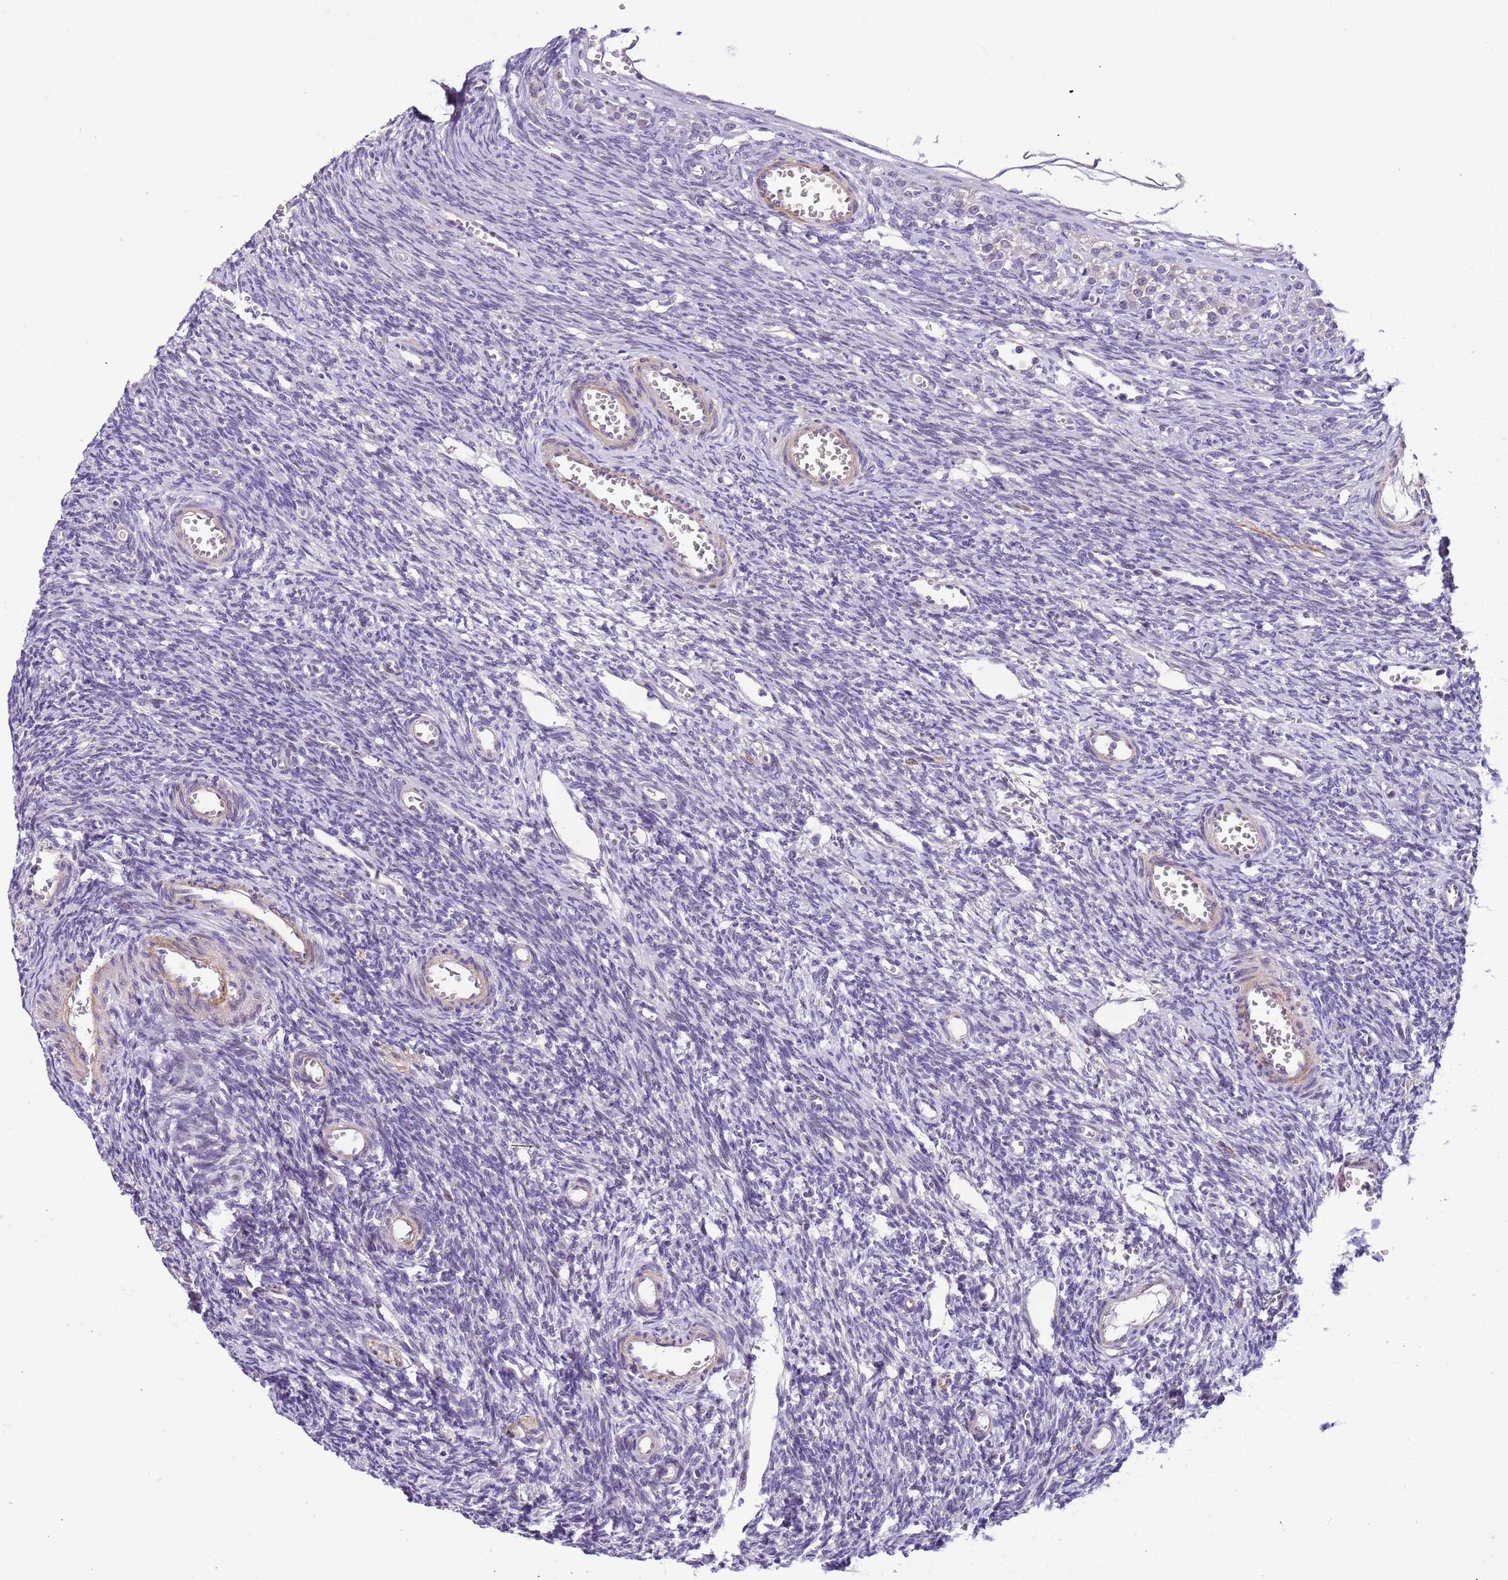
{"staining": {"intensity": "negative", "quantity": "none", "location": "none"}, "tissue": "ovary", "cell_type": "Ovarian stroma cells", "image_type": "normal", "snomed": [{"axis": "morphology", "description": "Normal tissue, NOS"}, {"axis": "topography", "description": "Ovary"}], "caption": "IHC of normal ovary shows no expression in ovarian stroma cells.", "gene": "PLEKHH1", "patient": {"sex": "female", "age": 39}}